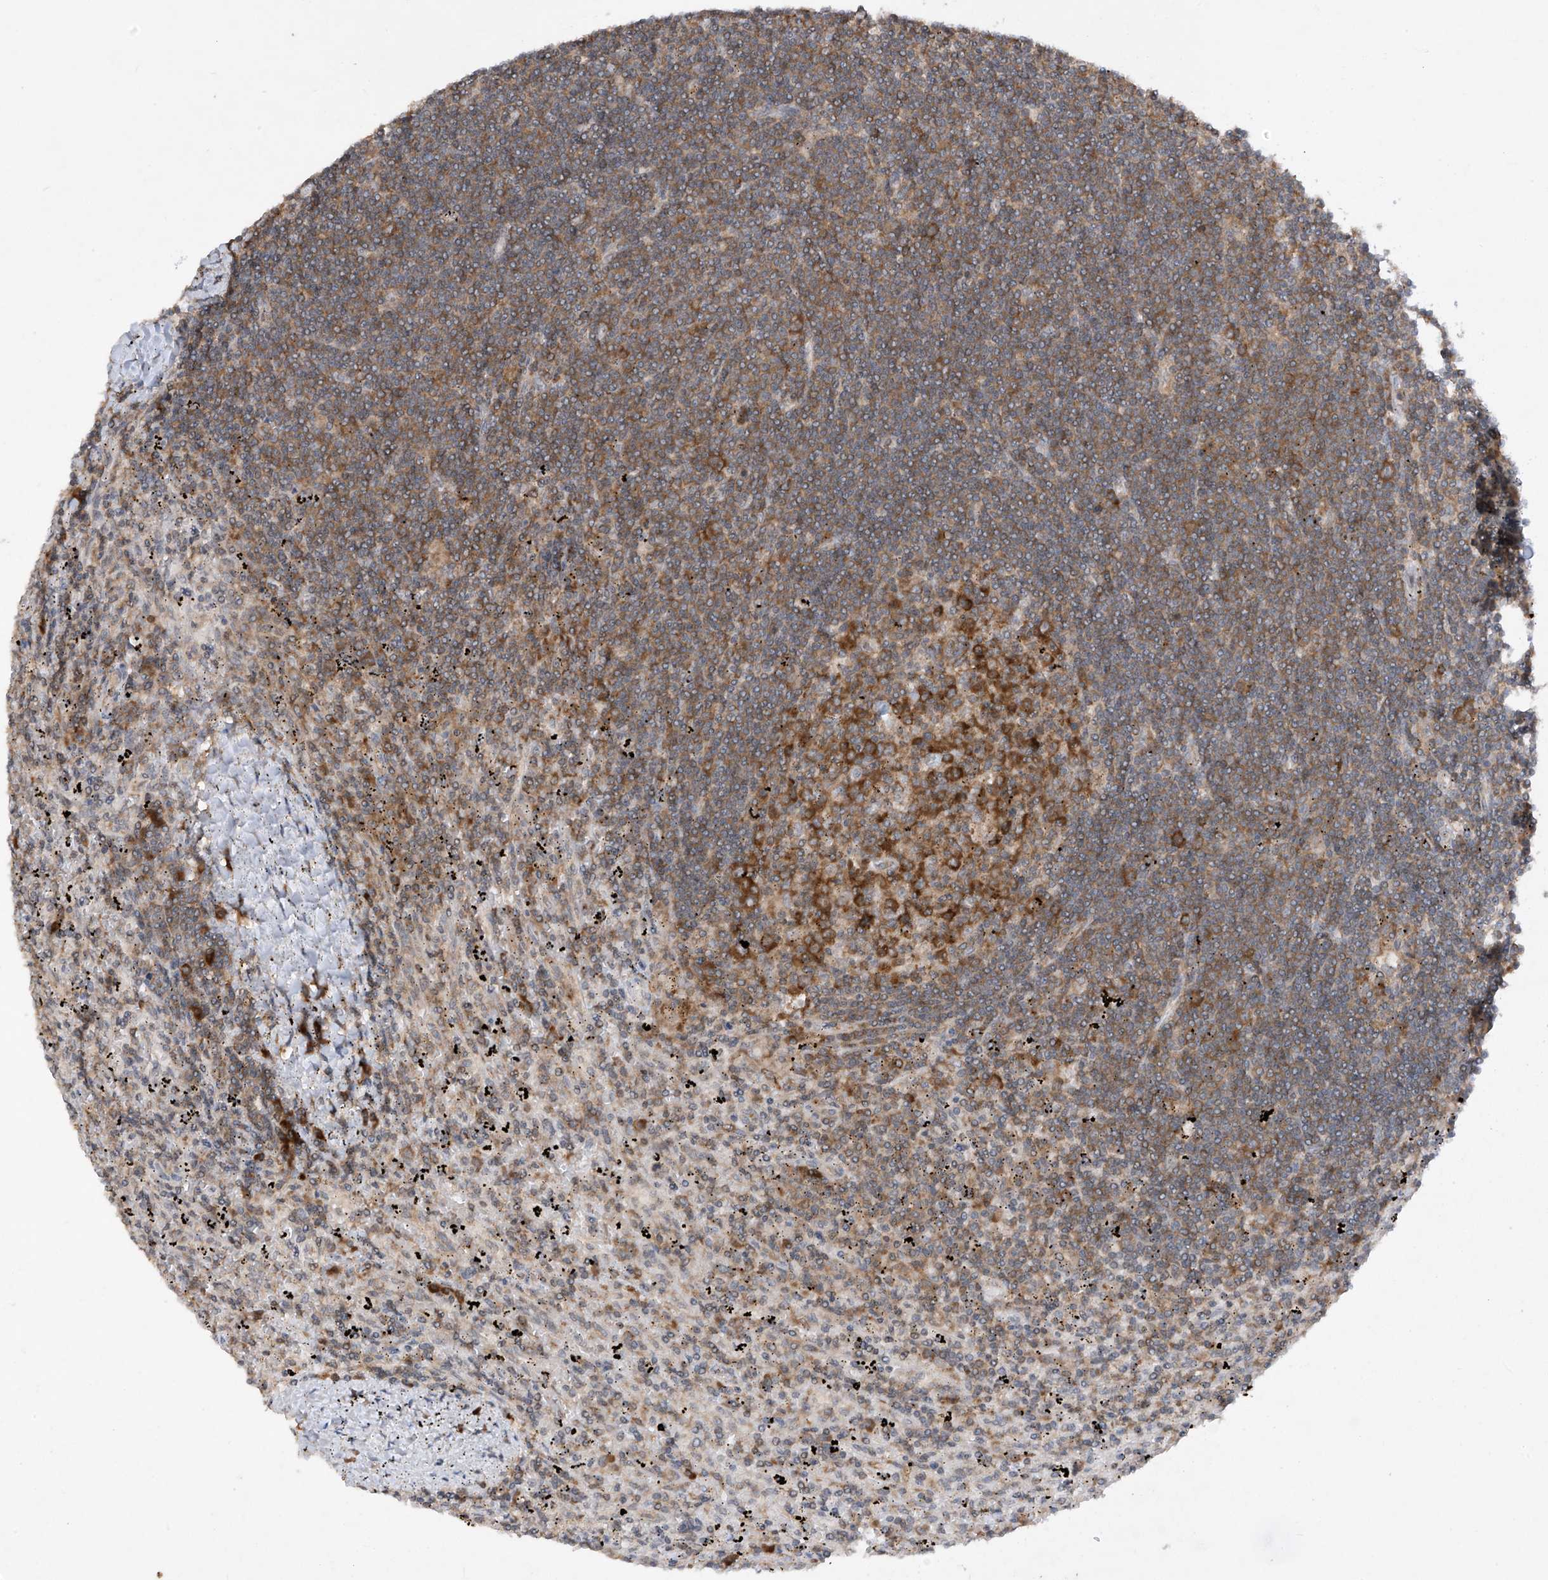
{"staining": {"intensity": "moderate", "quantity": "25%-75%", "location": "cytoplasmic/membranous"}, "tissue": "lymphoma", "cell_type": "Tumor cells", "image_type": "cancer", "snomed": [{"axis": "morphology", "description": "Malignant lymphoma, non-Hodgkin's type, Low grade"}, {"axis": "topography", "description": "Spleen"}], "caption": "Malignant lymphoma, non-Hodgkin's type (low-grade) stained for a protein (brown) shows moderate cytoplasmic/membranous positive expression in approximately 25%-75% of tumor cells.", "gene": "RPL34", "patient": {"sex": "male", "age": 76}}